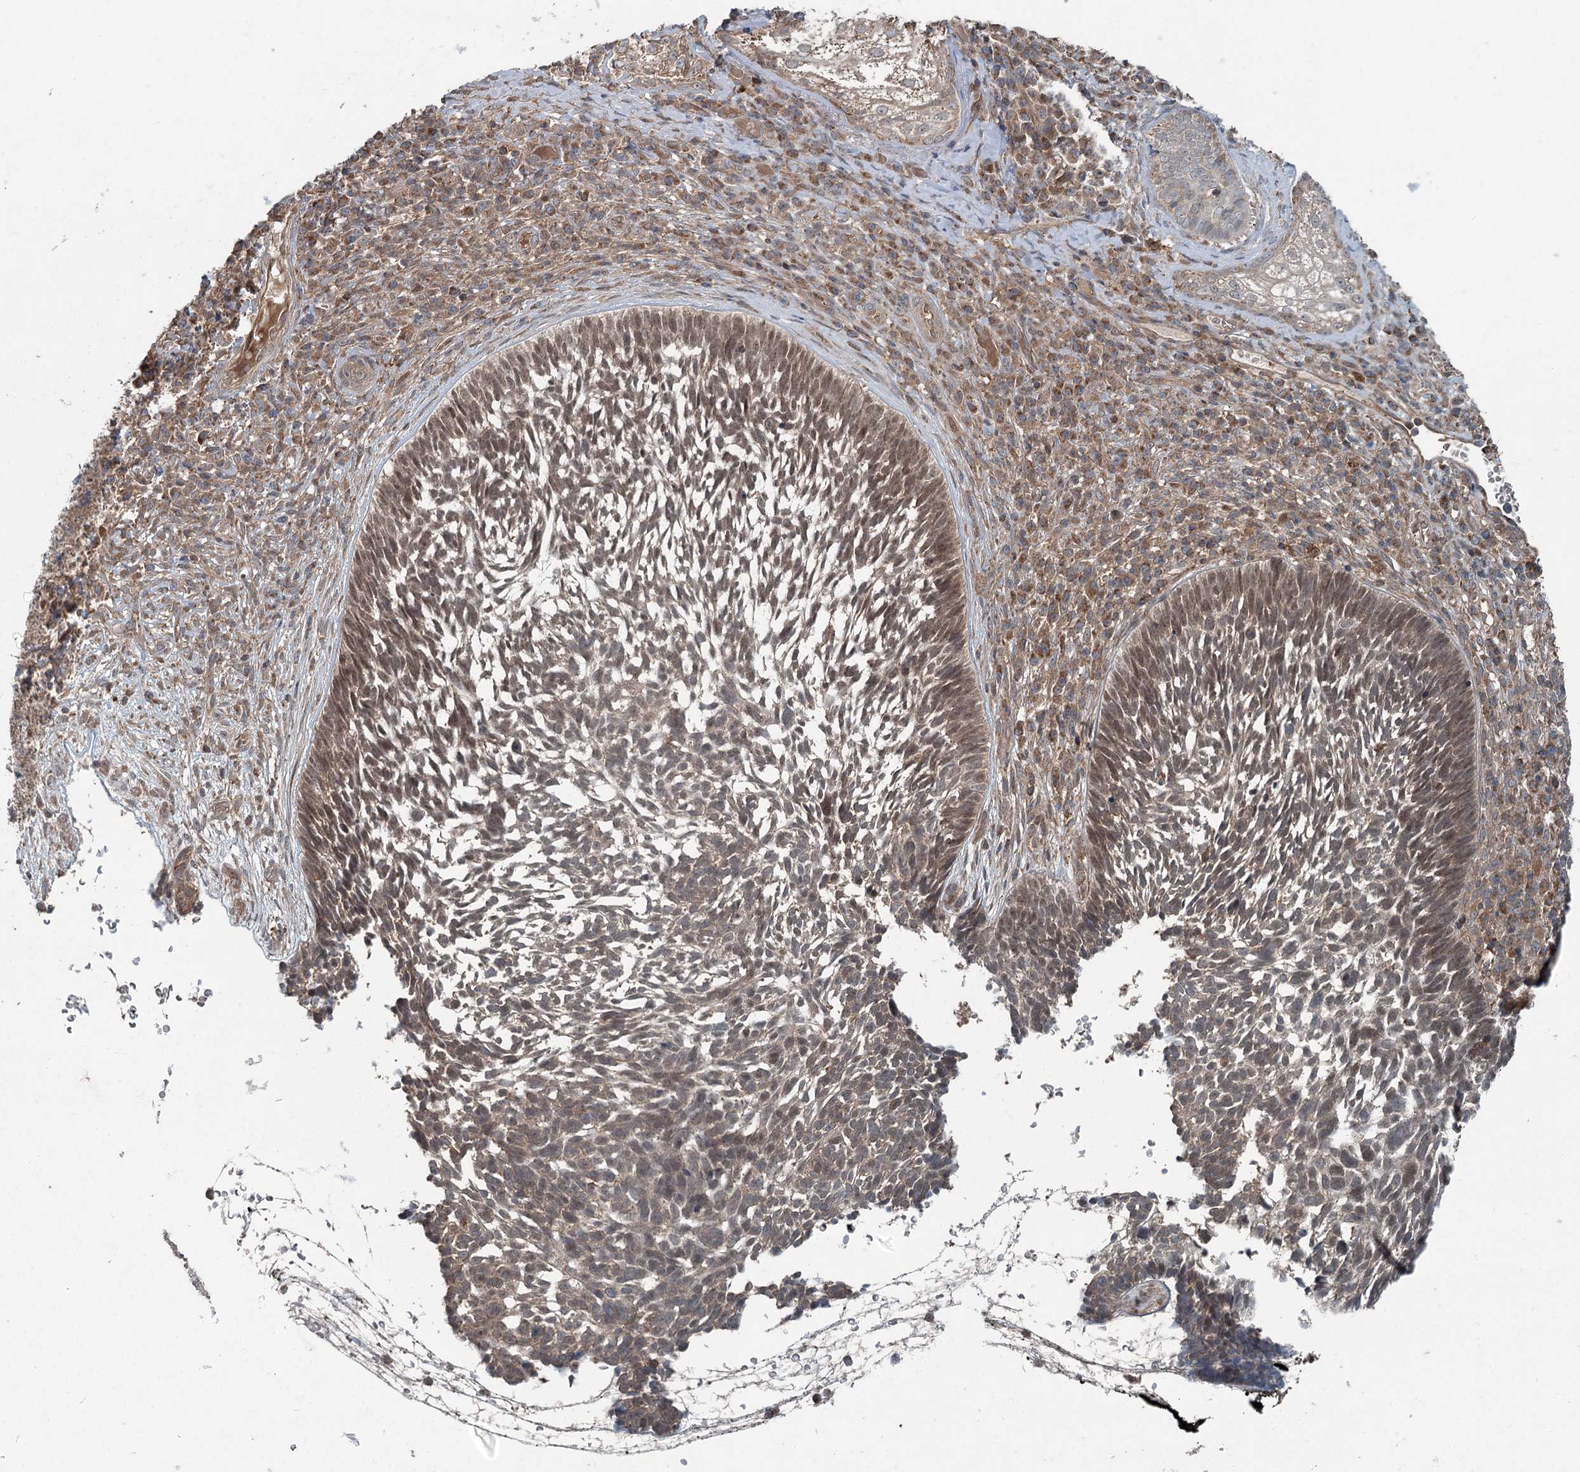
{"staining": {"intensity": "moderate", "quantity": ">75%", "location": "cytoplasmic/membranous,nuclear"}, "tissue": "skin cancer", "cell_type": "Tumor cells", "image_type": "cancer", "snomed": [{"axis": "morphology", "description": "Basal cell carcinoma"}, {"axis": "topography", "description": "Skin"}], "caption": "IHC of skin cancer exhibits medium levels of moderate cytoplasmic/membranous and nuclear staining in about >75% of tumor cells. The protein of interest is stained brown, and the nuclei are stained in blue (DAB (3,3'-diaminobenzidine) IHC with brightfield microscopy, high magnification).", "gene": "SKIC3", "patient": {"sex": "male", "age": 88}}